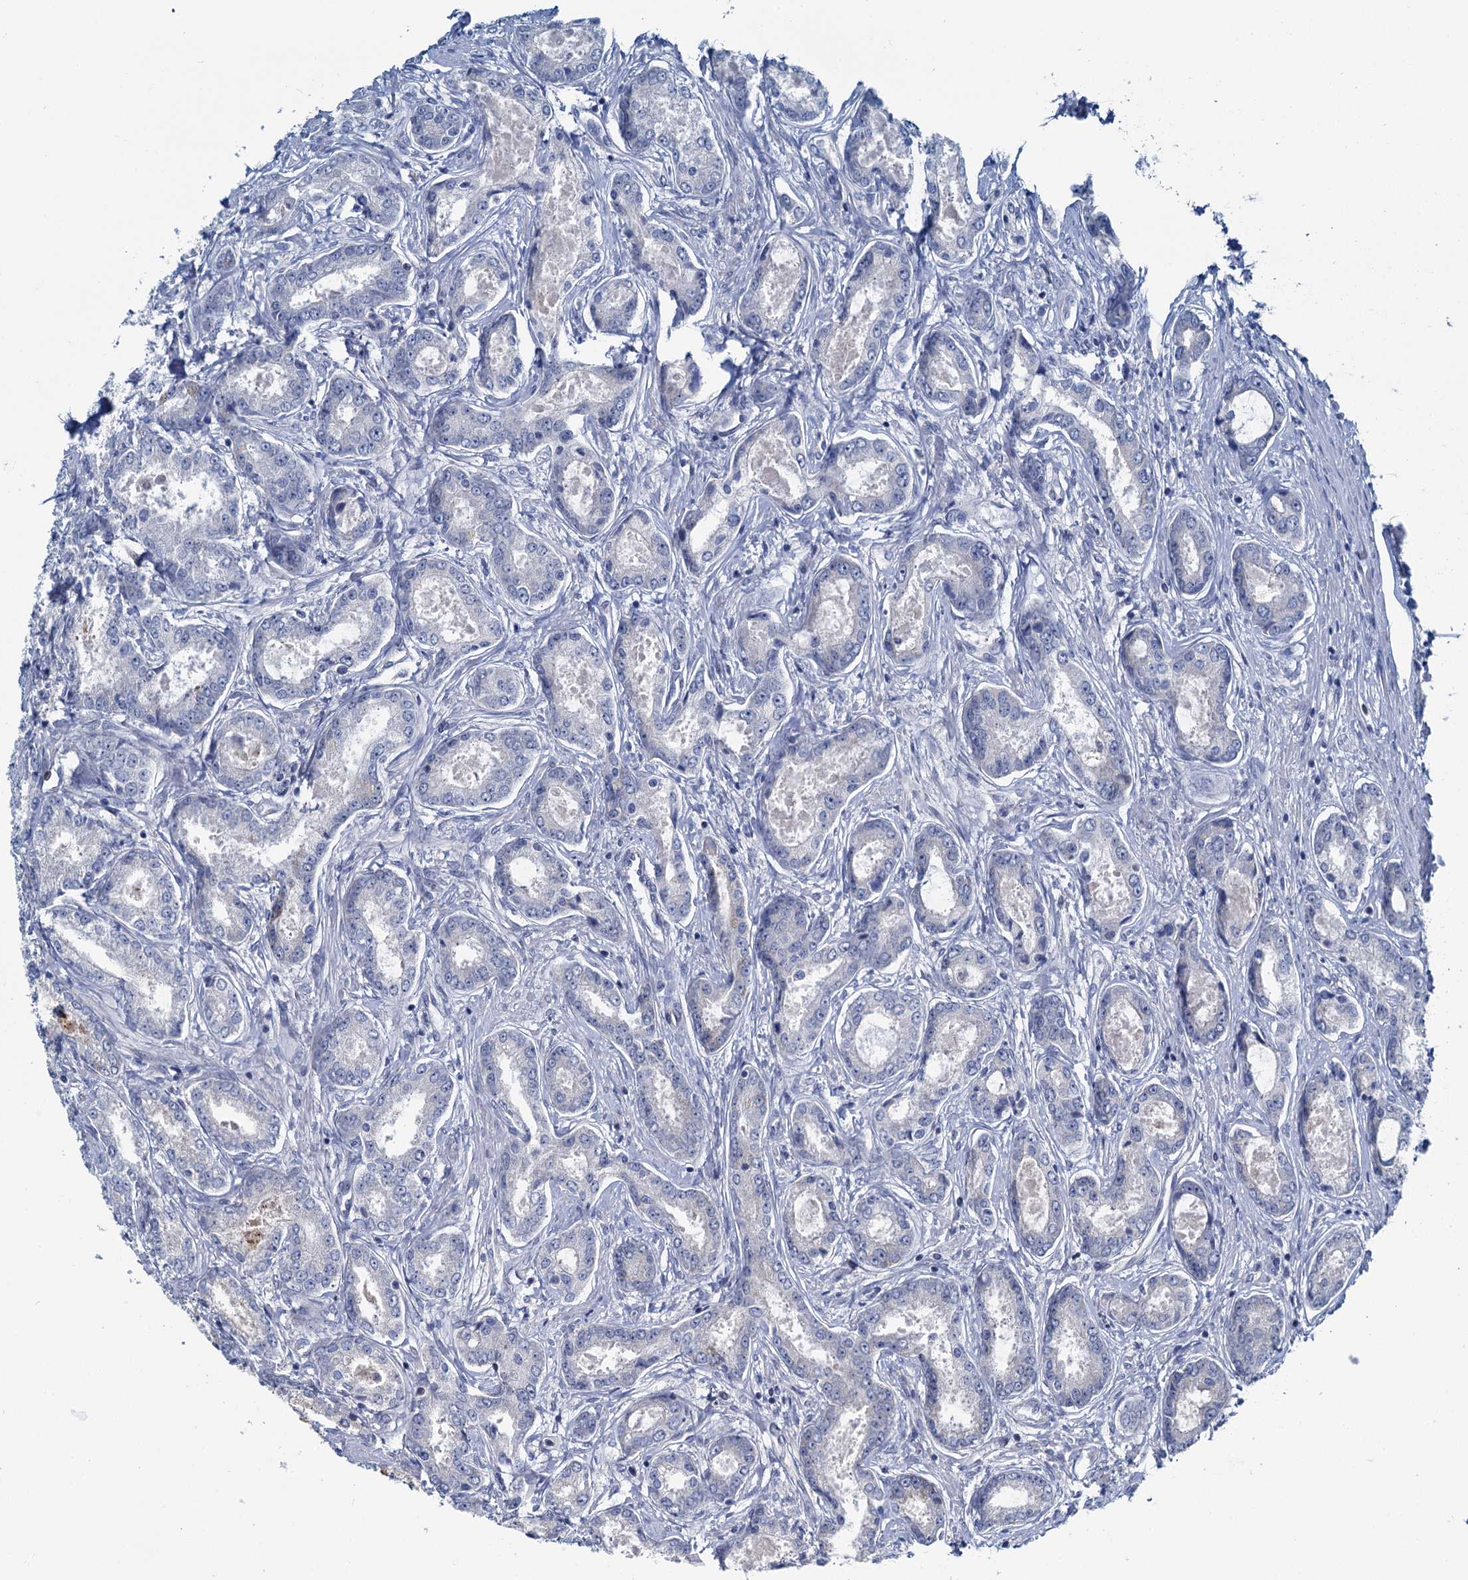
{"staining": {"intensity": "negative", "quantity": "none", "location": "none"}, "tissue": "prostate cancer", "cell_type": "Tumor cells", "image_type": "cancer", "snomed": [{"axis": "morphology", "description": "Adenocarcinoma, Low grade"}, {"axis": "topography", "description": "Prostate"}], "caption": "An IHC image of low-grade adenocarcinoma (prostate) is shown. There is no staining in tumor cells of low-grade adenocarcinoma (prostate).", "gene": "MIOX", "patient": {"sex": "male", "age": 68}}